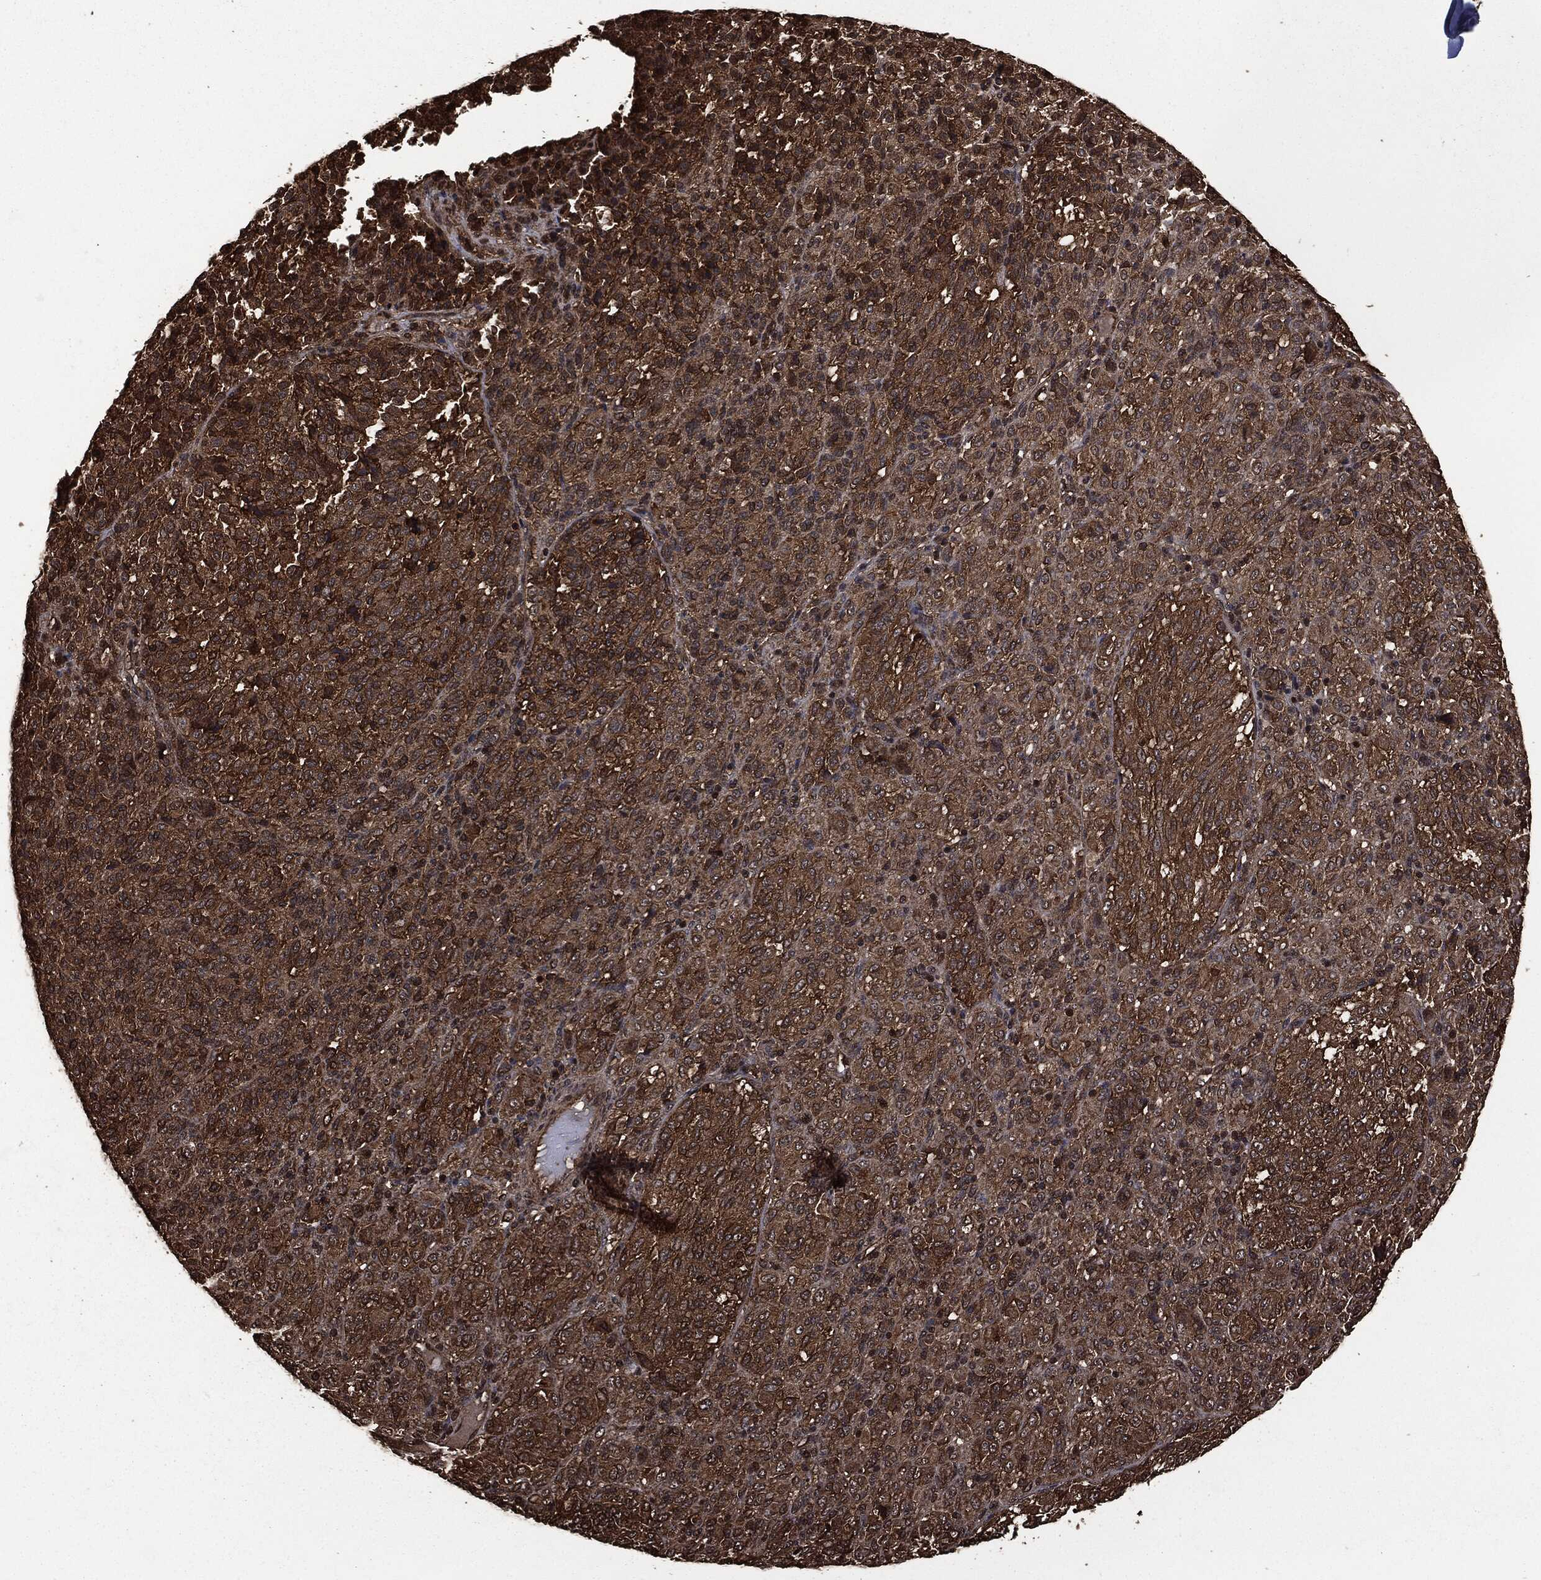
{"staining": {"intensity": "moderate", "quantity": ">75%", "location": "cytoplasmic/membranous"}, "tissue": "melanoma", "cell_type": "Tumor cells", "image_type": "cancer", "snomed": [{"axis": "morphology", "description": "Malignant melanoma, Metastatic site"}, {"axis": "topography", "description": "Brain"}], "caption": "Melanoma stained for a protein reveals moderate cytoplasmic/membranous positivity in tumor cells. Nuclei are stained in blue.", "gene": "HRAS", "patient": {"sex": "female", "age": 56}}